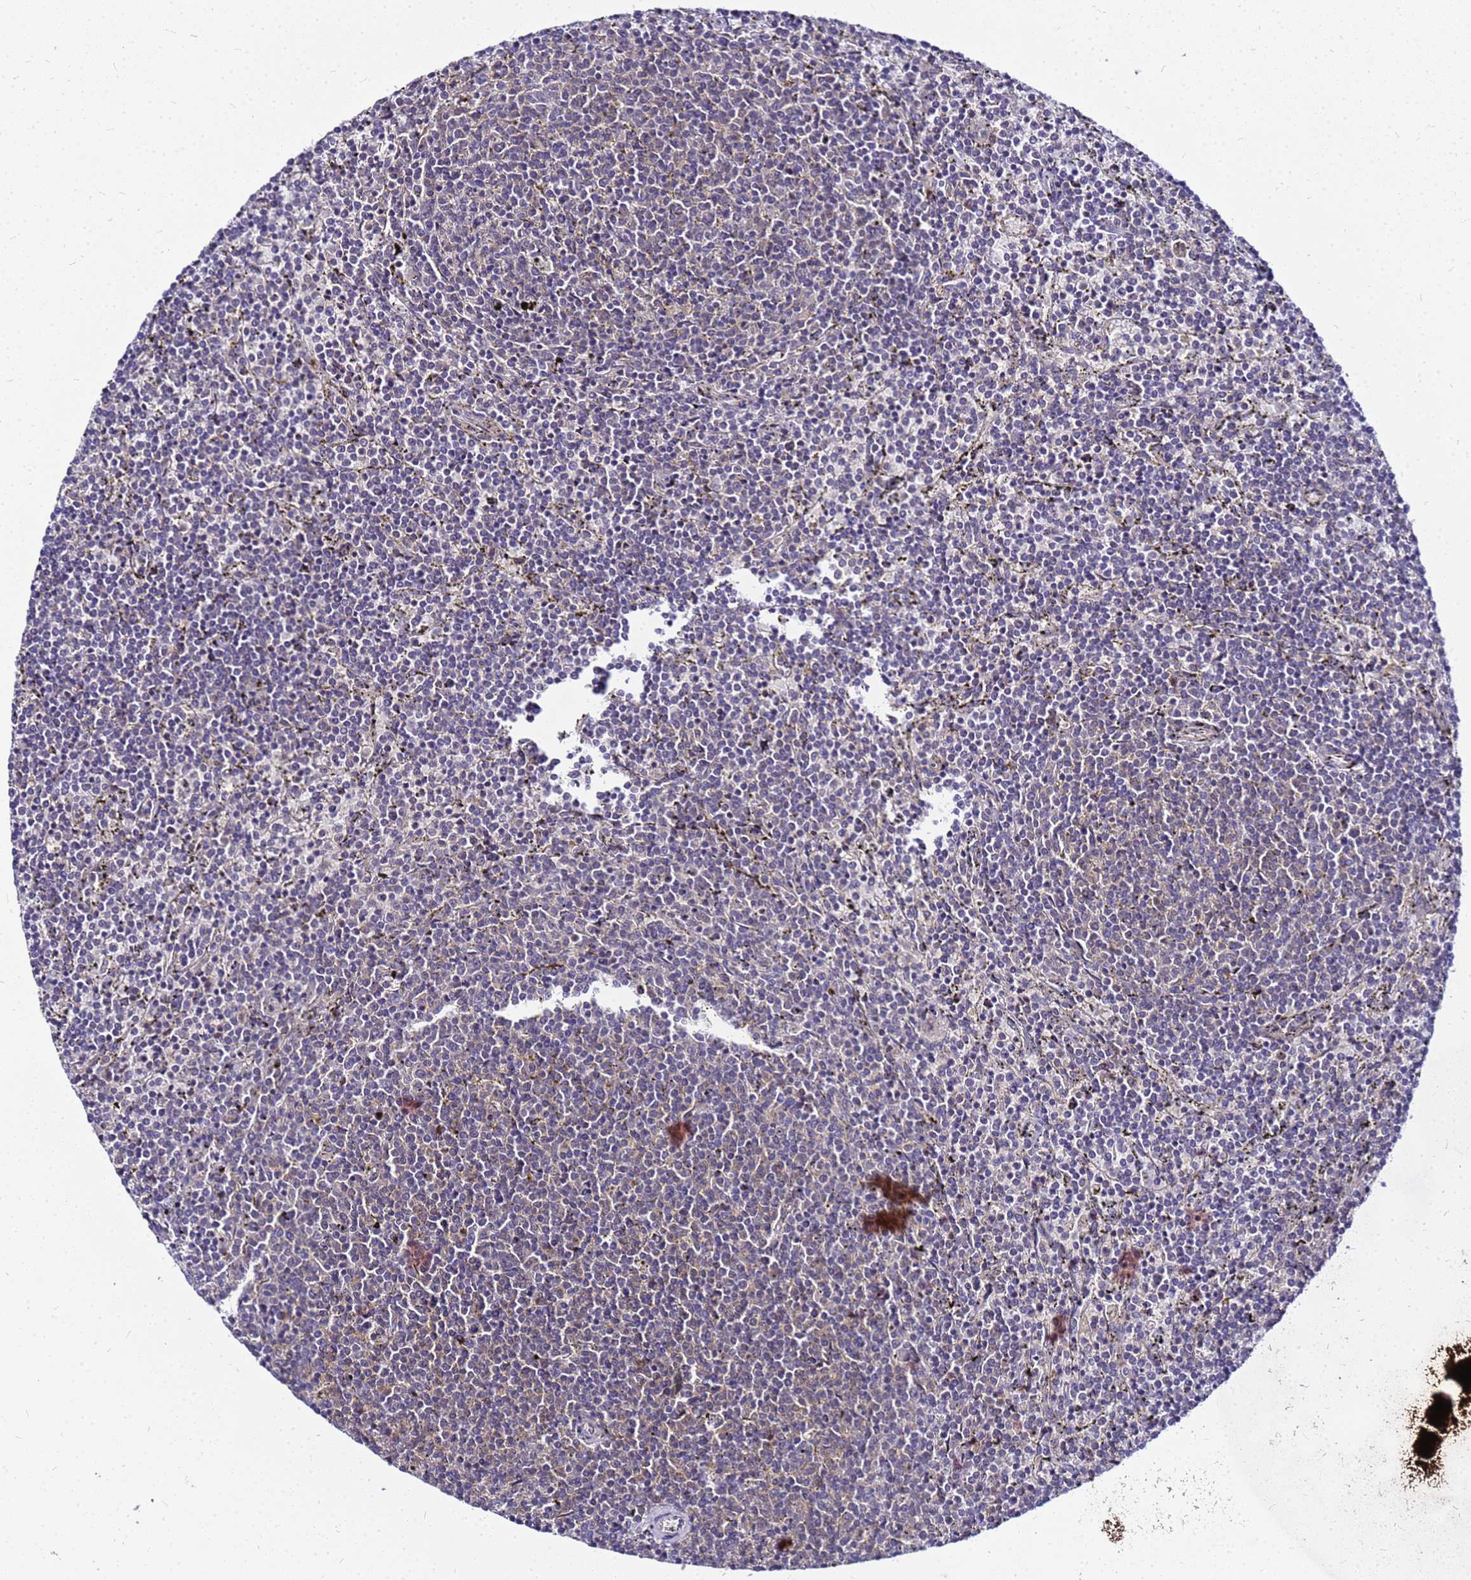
{"staining": {"intensity": "negative", "quantity": "none", "location": "none"}, "tissue": "lymphoma", "cell_type": "Tumor cells", "image_type": "cancer", "snomed": [{"axis": "morphology", "description": "Malignant lymphoma, non-Hodgkin's type, Low grade"}, {"axis": "topography", "description": "Spleen"}], "caption": "High magnification brightfield microscopy of lymphoma stained with DAB (3,3'-diaminobenzidine) (brown) and counterstained with hematoxylin (blue): tumor cells show no significant positivity.", "gene": "SAT1", "patient": {"sex": "female", "age": 50}}